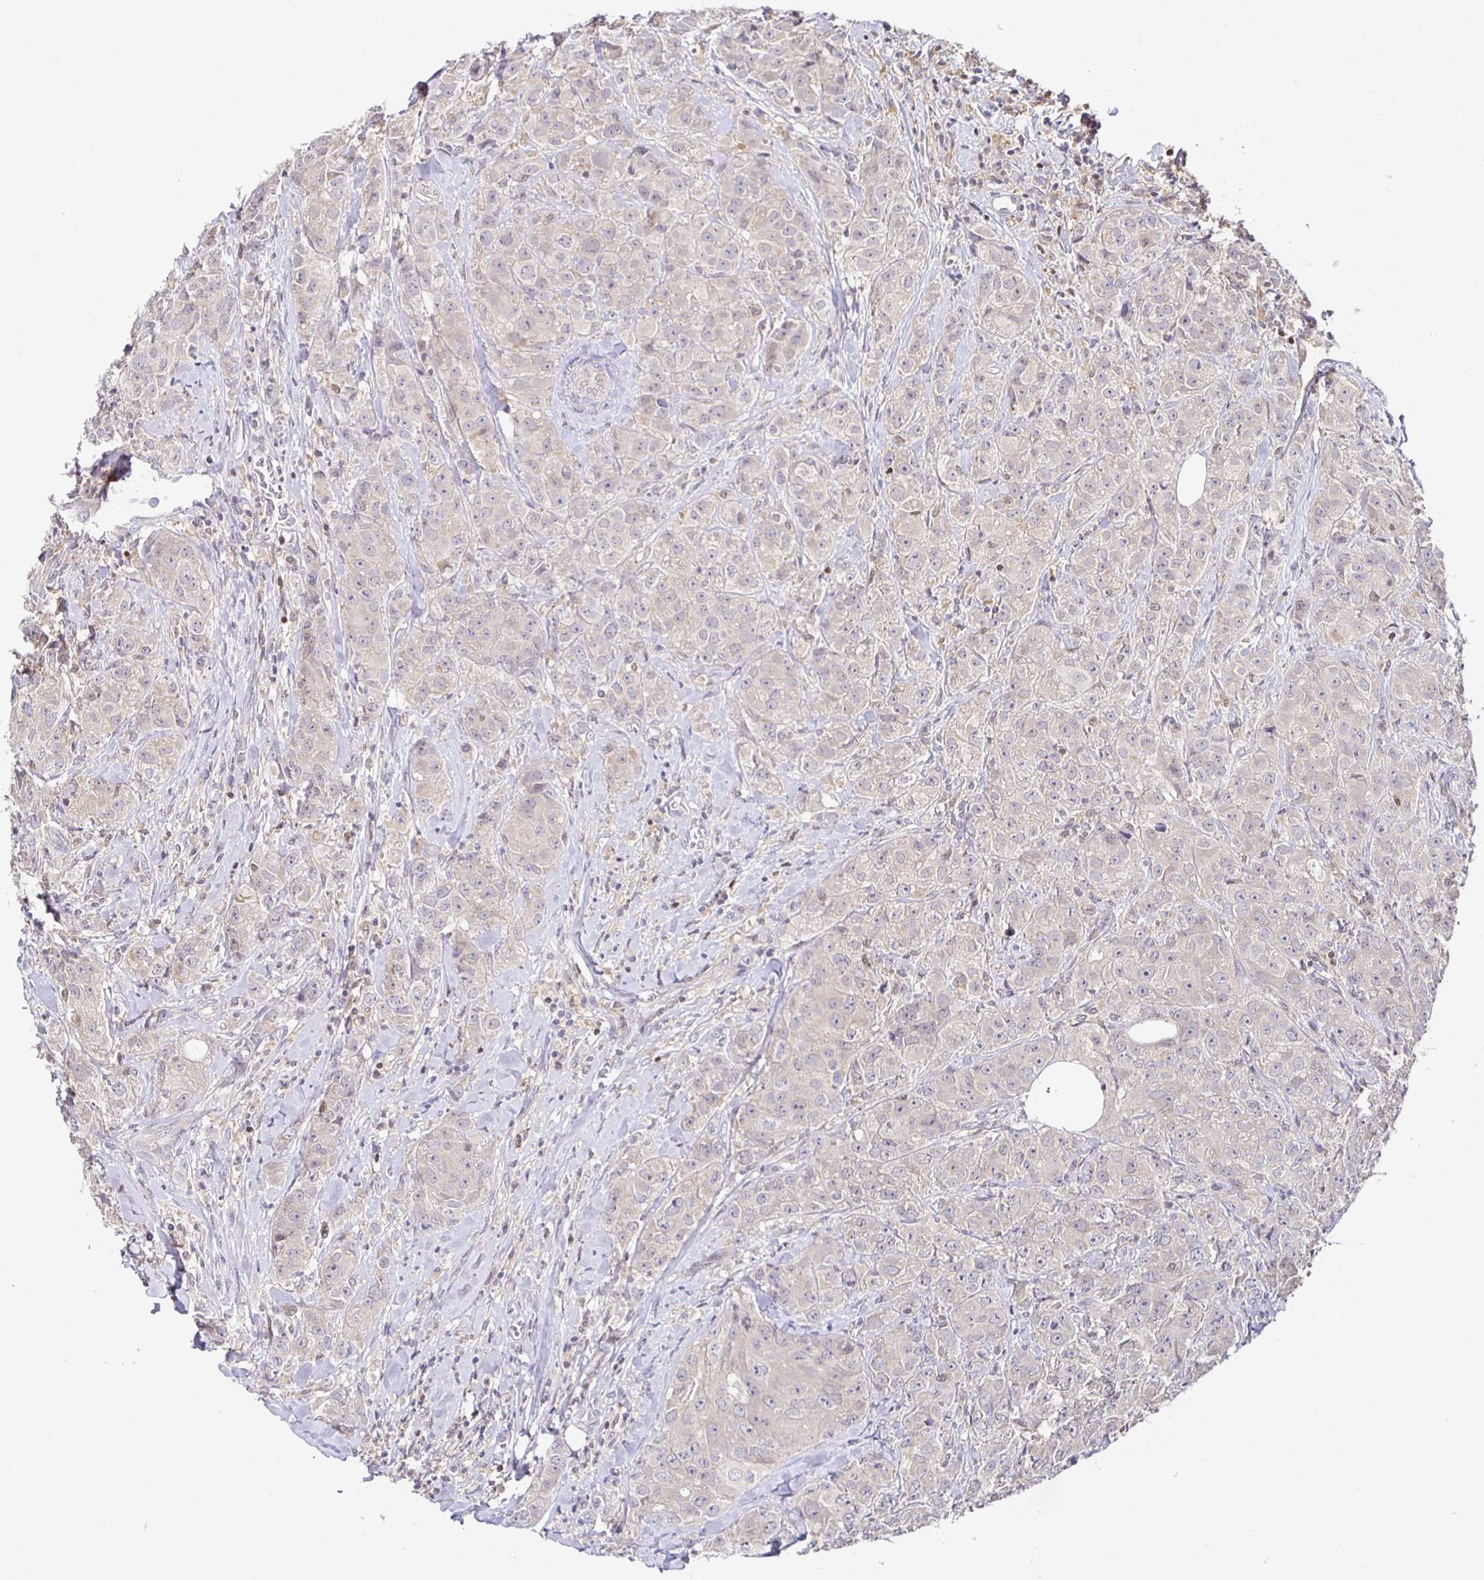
{"staining": {"intensity": "negative", "quantity": "none", "location": "none"}, "tissue": "breast cancer", "cell_type": "Tumor cells", "image_type": "cancer", "snomed": [{"axis": "morphology", "description": "Normal tissue, NOS"}, {"axis": "morphology", "description": "Duct carcinoma"}, {"axis": "topography", "description": "Breast"}], "caption": "Tumor cells are negative for protein expression in human breast cancer.", "gene": "SATB1", "patient": {"sex": "female", "age": 43}}